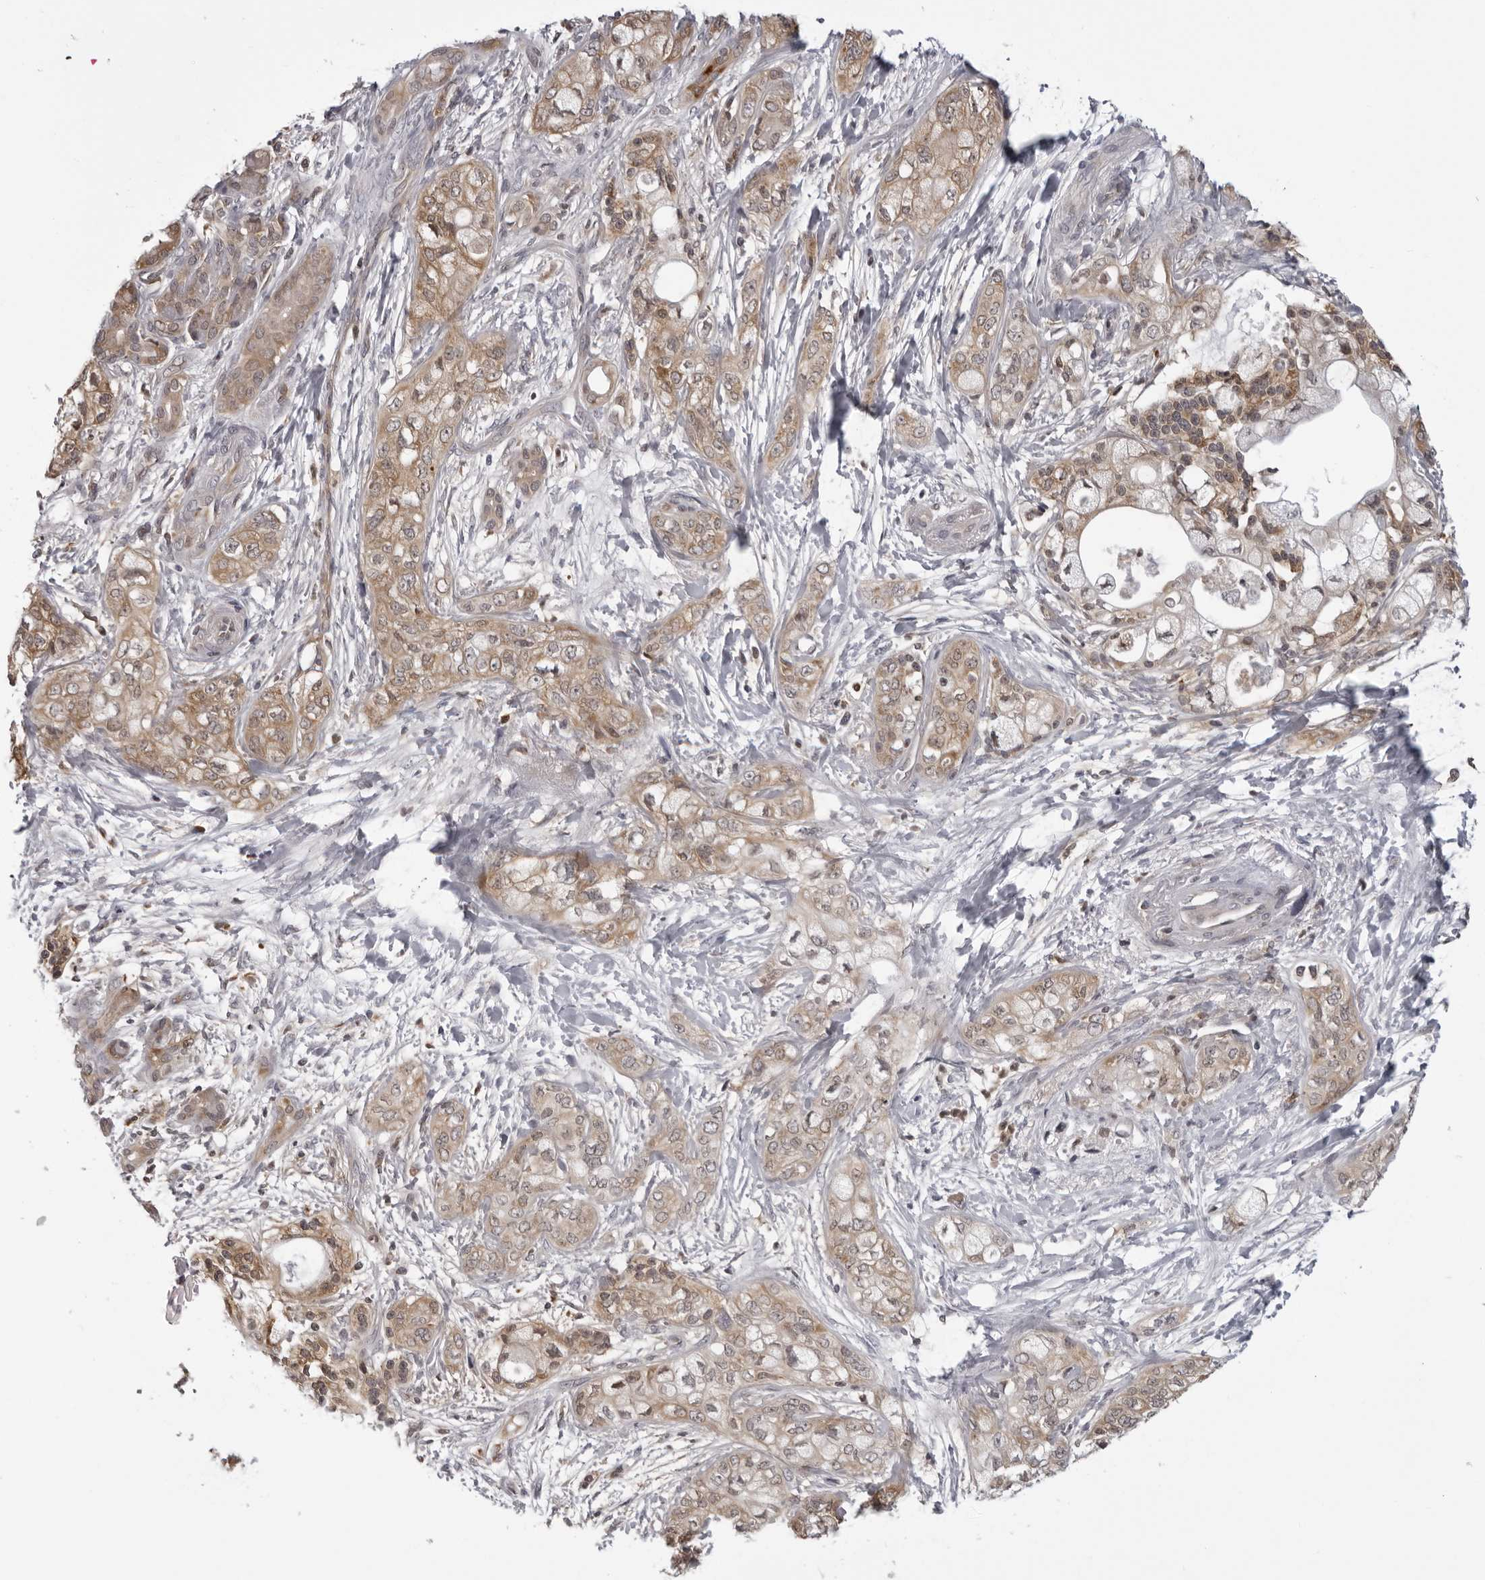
{"staining": {"intensity": "weak", "quantity": ">75%", "location": "cytoplasmic/membranous"}, "tissue": "pancreatic cancer", "cell_type": "Tumor cells", "image_type": "cancer", "snomed": [{"axis": "morphology", "description": "Adenocarcinoma, NOS"}, {"axis": "topography", "description": "Pancreas"}], "caption": "Immunohistochemical staining of human pancreatic adenocarcinoma shows low levels of weak cytoplasmic/membranous positivity in about >75% of tumor cells. Using DAB (3,3'-diaminobenzidine) (brown) and hematoxylin (blue) stains, captured at high magnification using brightfield microscopy.", "gene": "MRPS15", "patient": {"sex": "male", "age": 70}}